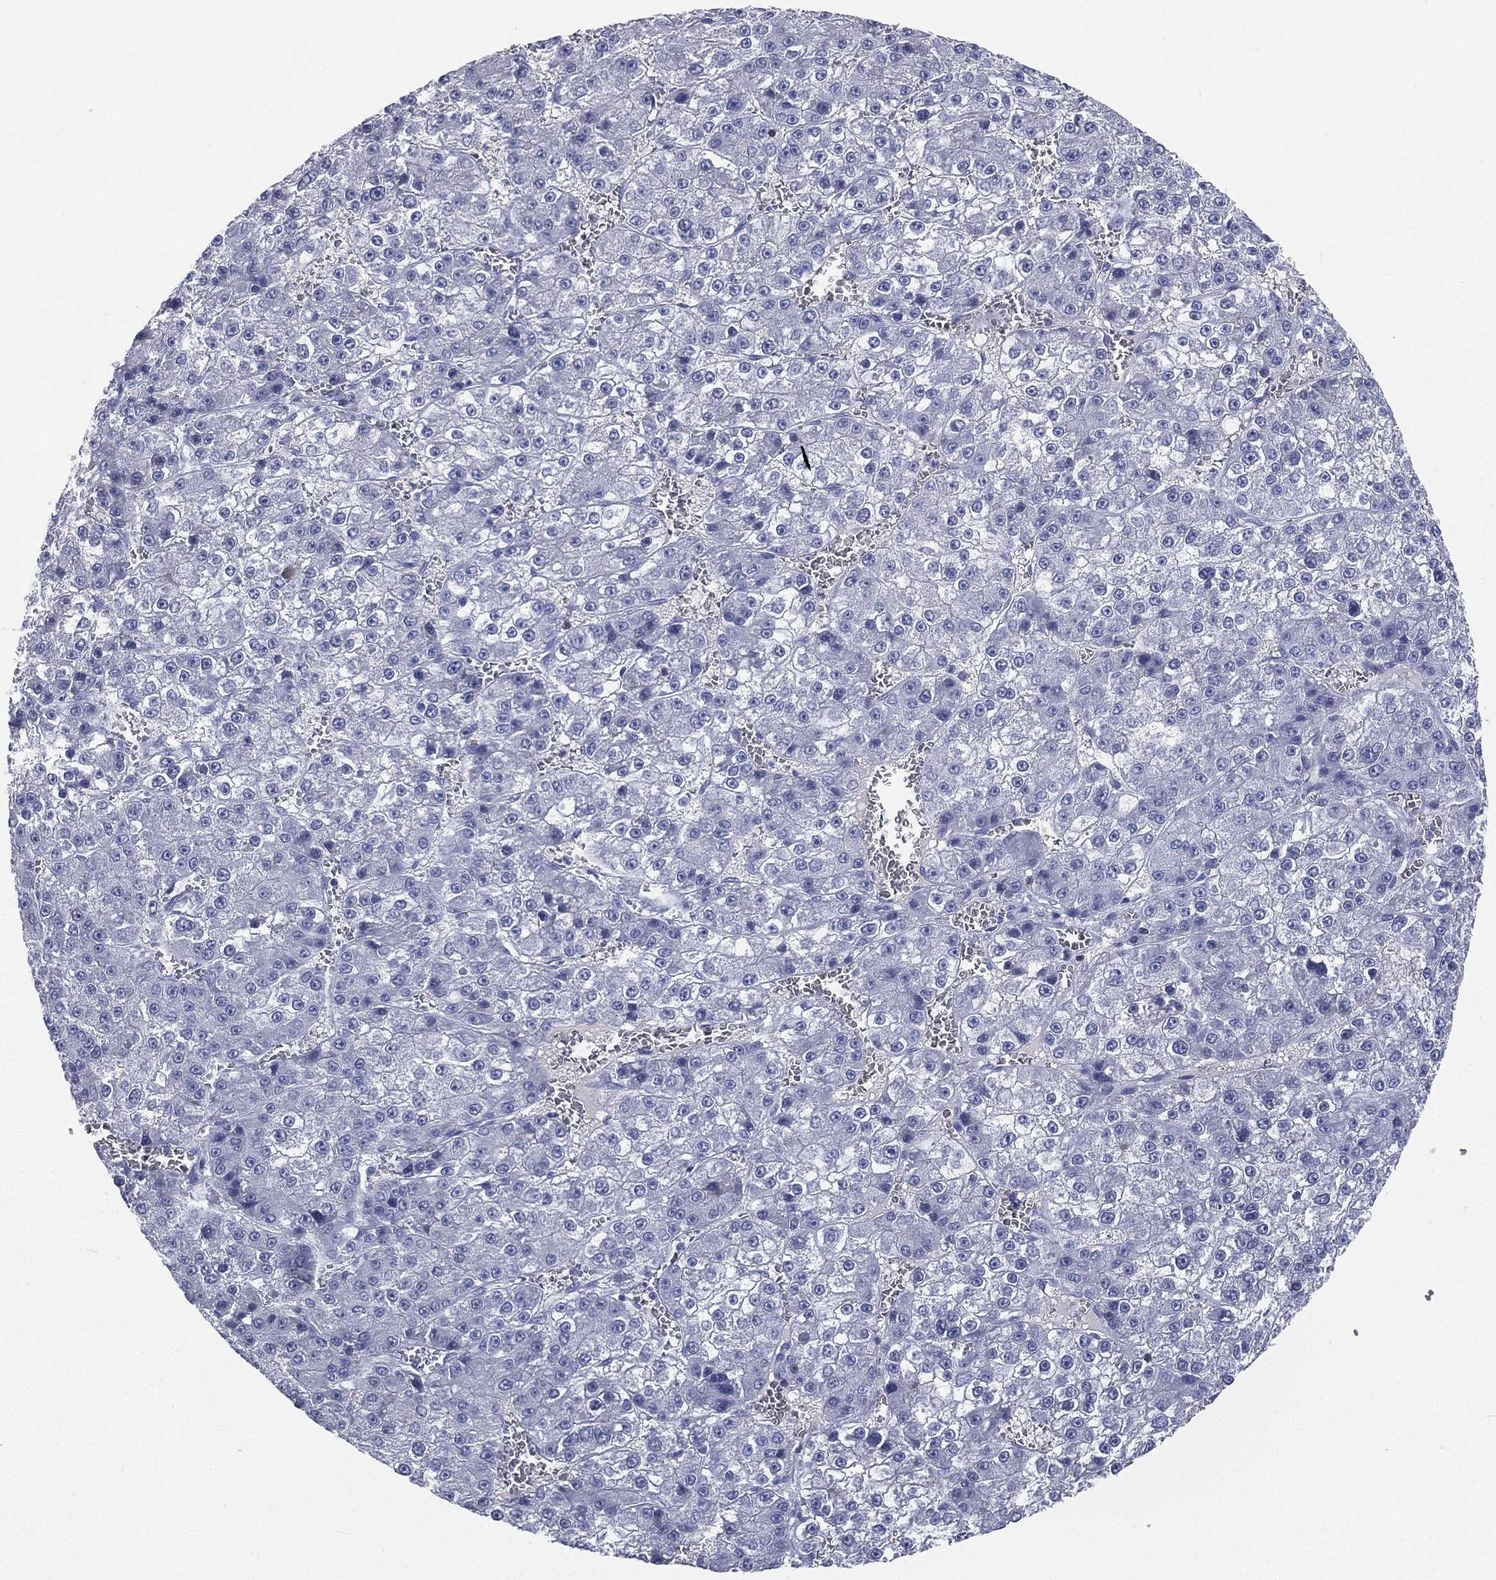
{"staining": {"intensity": "negative", "quantity": "none", "location": "none"}, "tissue": "liver cancer", "cell_type": "Tumor cells", "image_type": "cancer", "snomed": [{"axis": "morphology", "description": "Carcinoma, Hepatocellular, NOS"}, {"axis": "topography", "description": "Liver"}], "caption": "Tumor cells show no significant protein expression in hepatocellular carcinoma (liver).", "gene": "CD3D", "patient": {"sex": "female", "age": 73}}